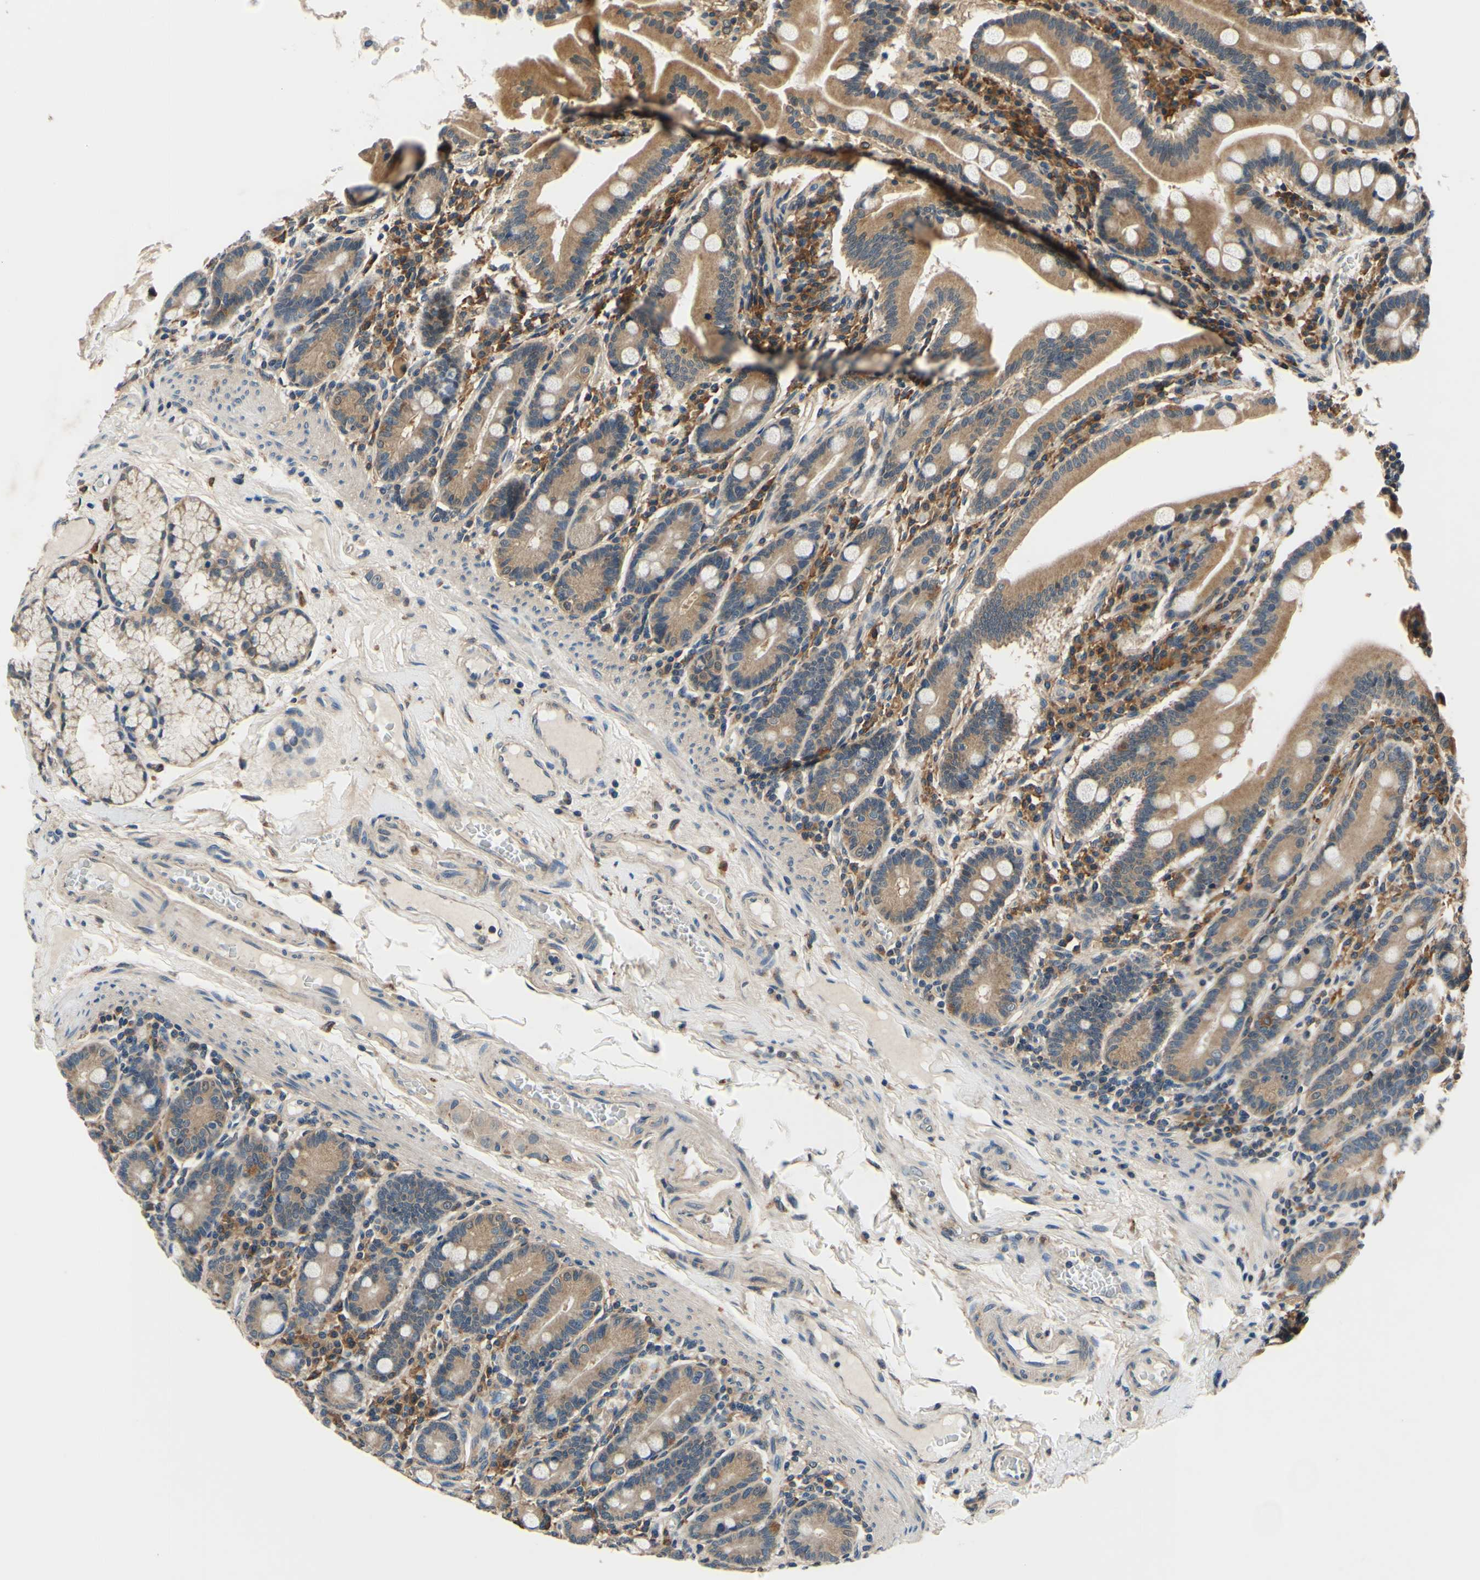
{"staining": {"intensity": "moderate", "quantity": ">75%", "location": "cytoplasmic/membranous"}, "tissue": "duodenum", "cell_type": "Glandular cells", "image_type": "normal", "snomed": [{"axis": "morphology", "description": "Normal tissue, NOS"}, {"axis": "topography", "description": "Duodenum"}], "caption": "Duodenum stained for a protein (brown) displays moderate cytoplasmic/membranous positive expression in about >75% of glandular cells.", "gene": "PLA2G4A", "patient": {"sex": "male", "age": 50}}